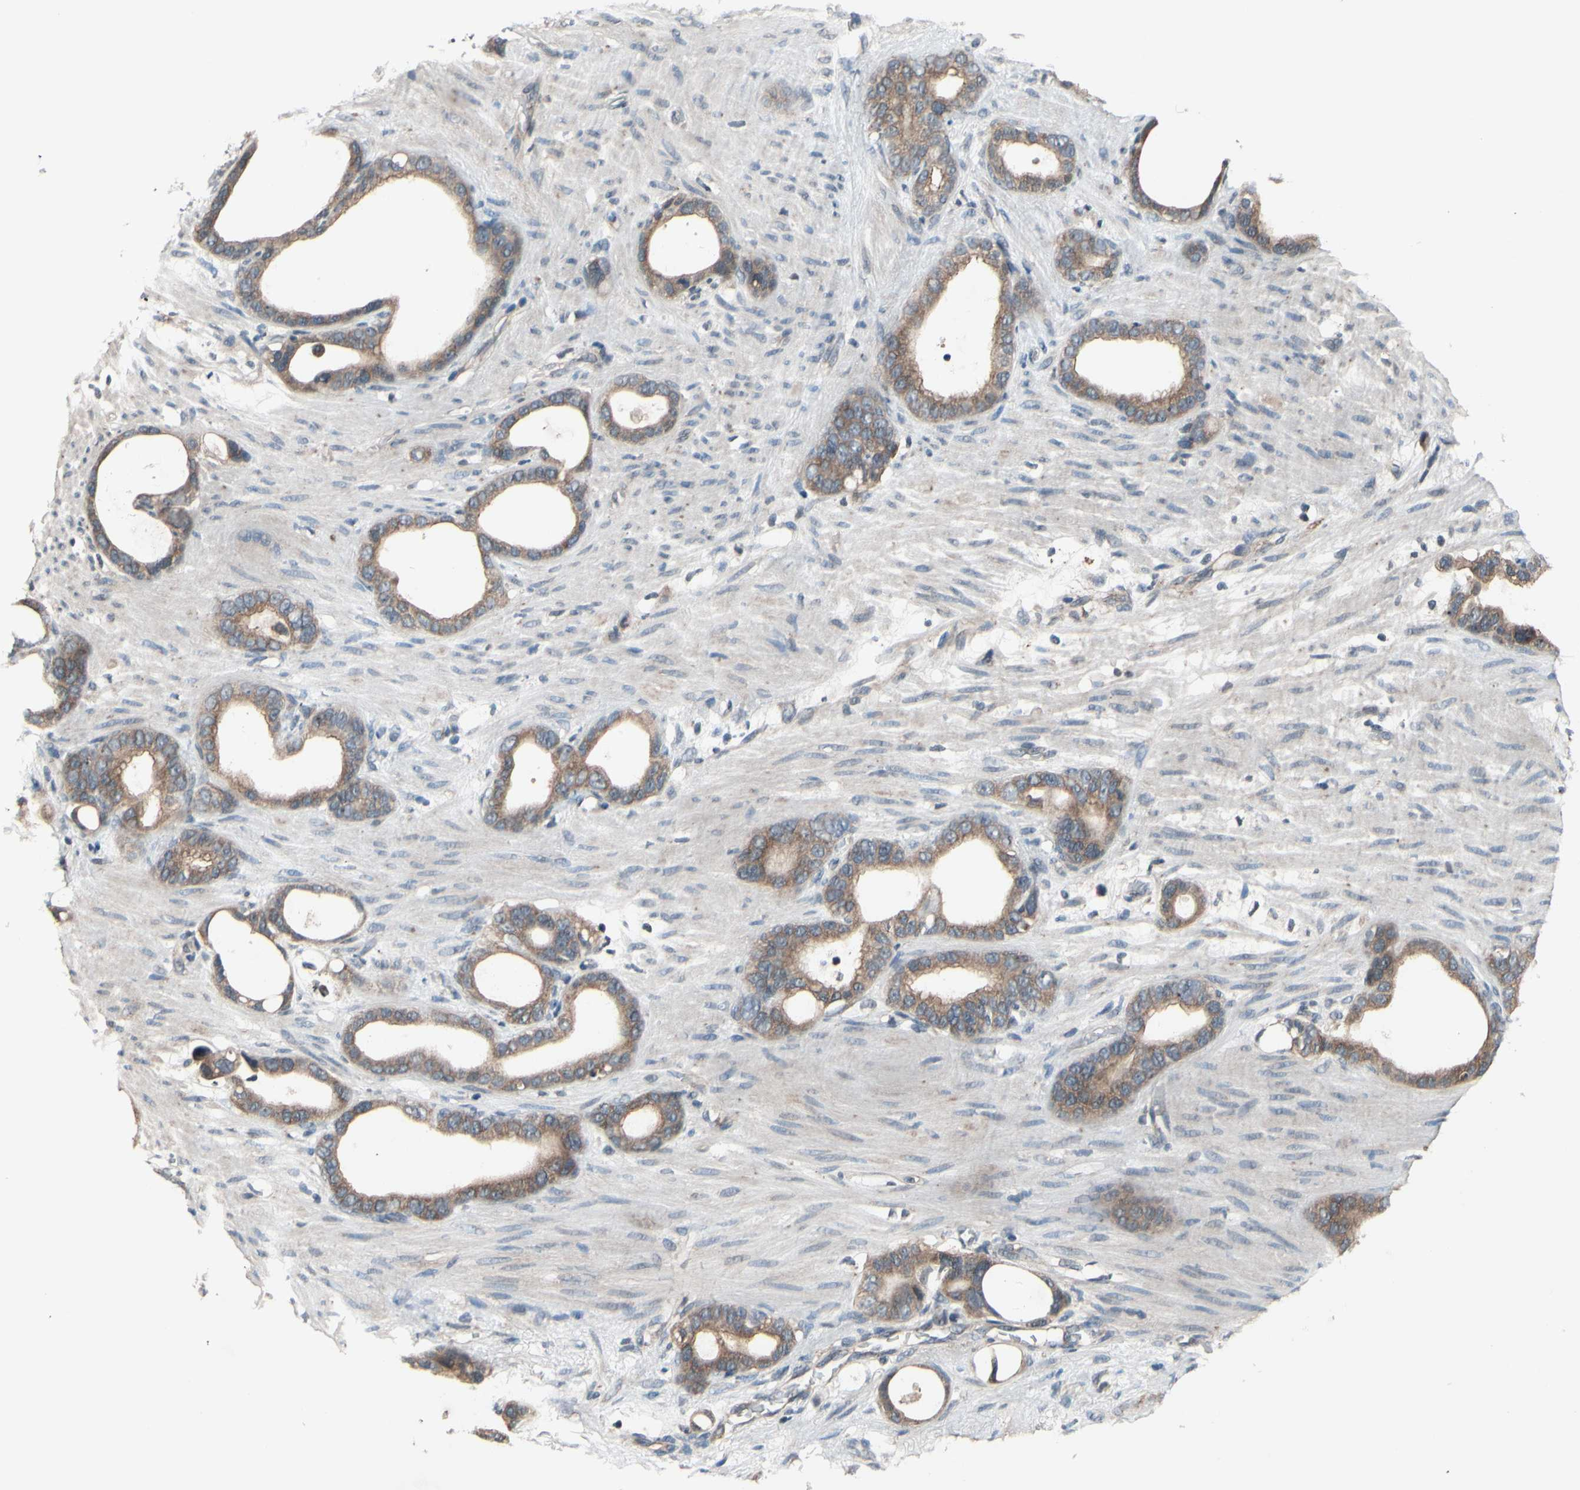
{"staining": {"intensity": "moderate", "quantity": ">75%", "location": "cytoplasmic/membranous"}, "tissue": "stomach cancer", "cell_type": "Tumor cells", "image_type": "cancer", "snomed": [{"axis": "morphology", "description": "Adenocarcinoma, NOS"}, {"axis": "topography", "description": "Stomach"}], "caption": "Human adenocarcinoma (stomach) stained for a protein (brown) demonstrates moderate cytoplasmic/membranous positive expression in about >75% of tumor cells.", "gene": "MBTPS2", "patient": {"sex": "female", "age": 75}}